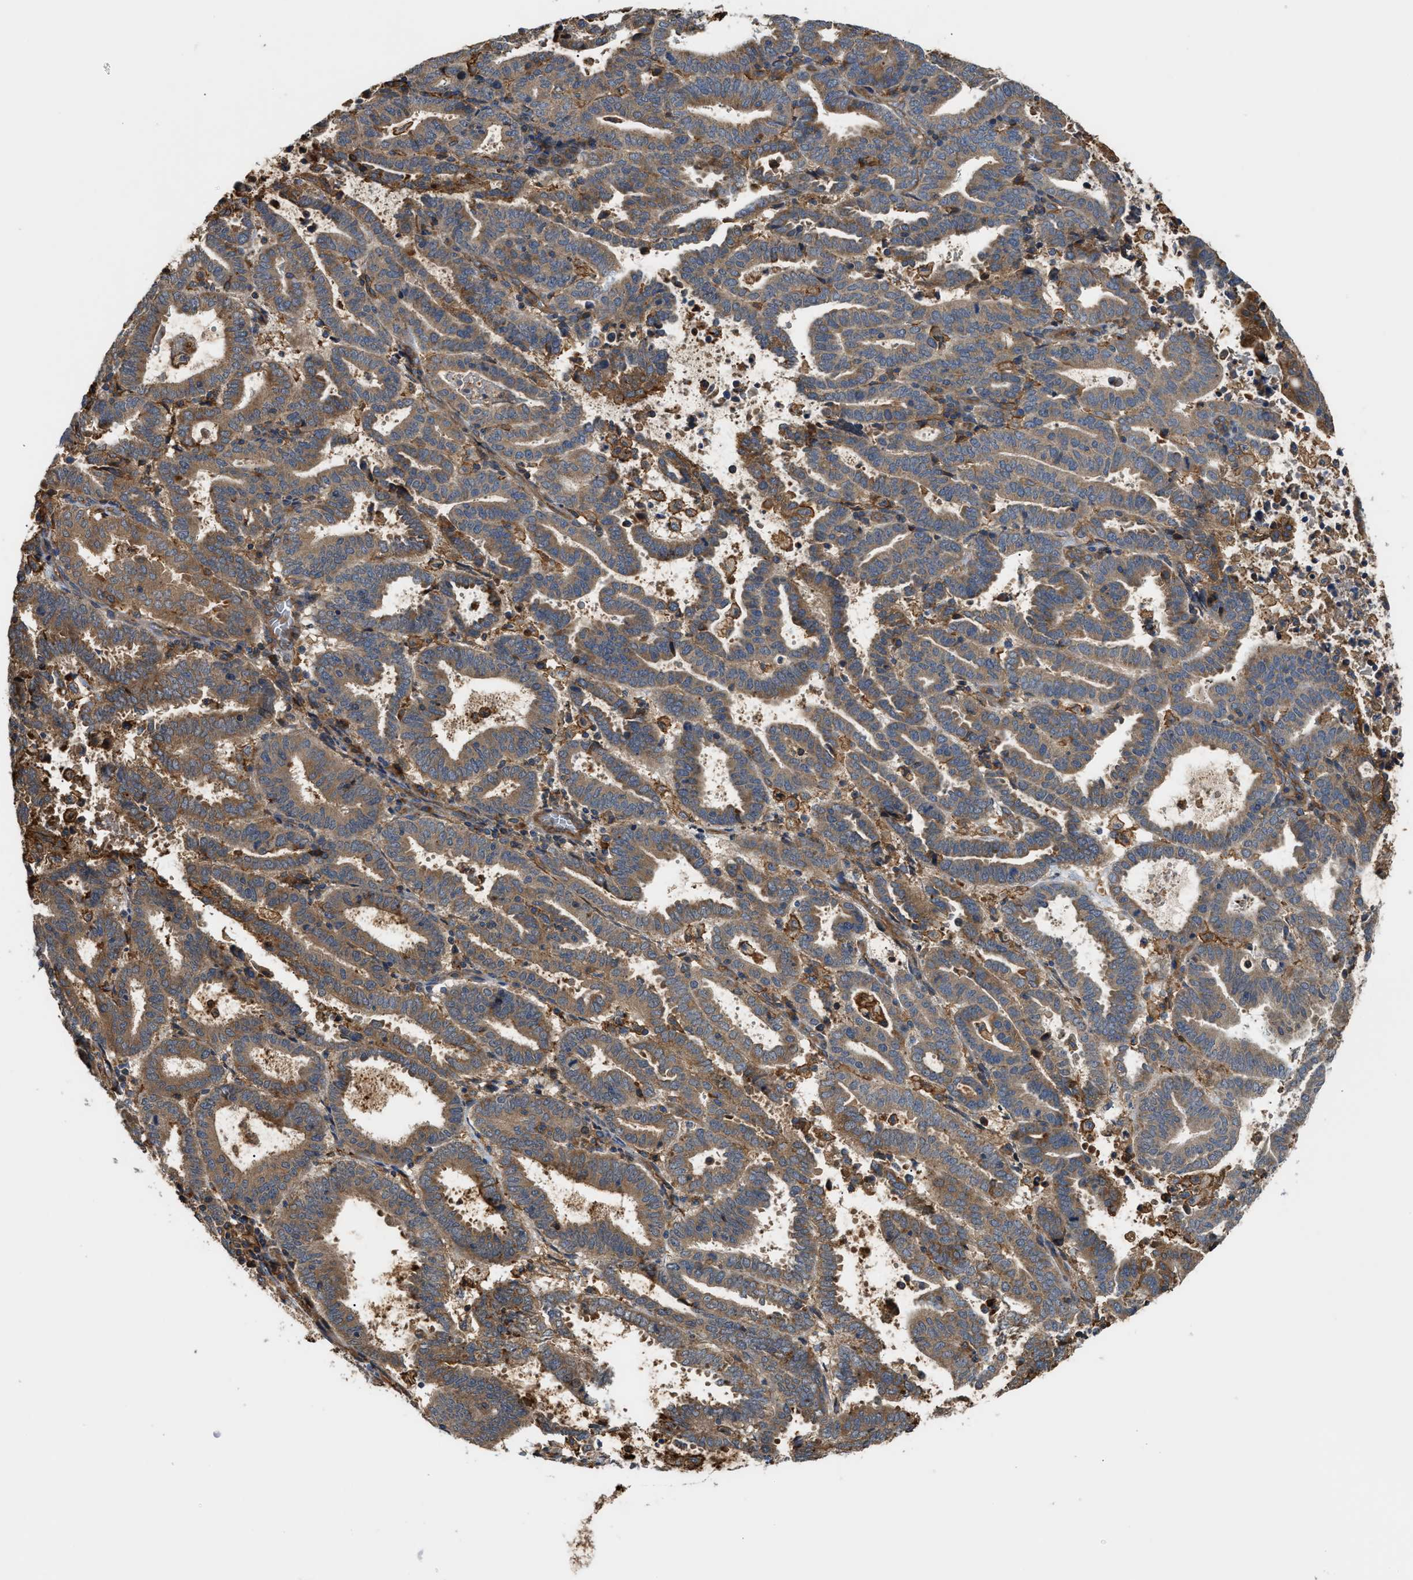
{"staining": {"intensity": "moderate", "quantity": ">75%", "location": "cytoplasmic/membranous"}, "tissue": "endometrial cancer", "cell_type": "Tumor cells", "image_type": "cancer", "snomed": [{"axis": "morphology", "description": "Adenocarcinoma, NOS"}, {"axis": "topography", "description": "Uterus"}], "caption": "About >75% of tumor cells in human adenocarcinoma (endometrial) reveal moderate cytoplasmic/membranous protein staining as visualized by brown immunohistochemical staining.", "gene": "DDHD2", "patient": {"sex": "female", "age": 83}}